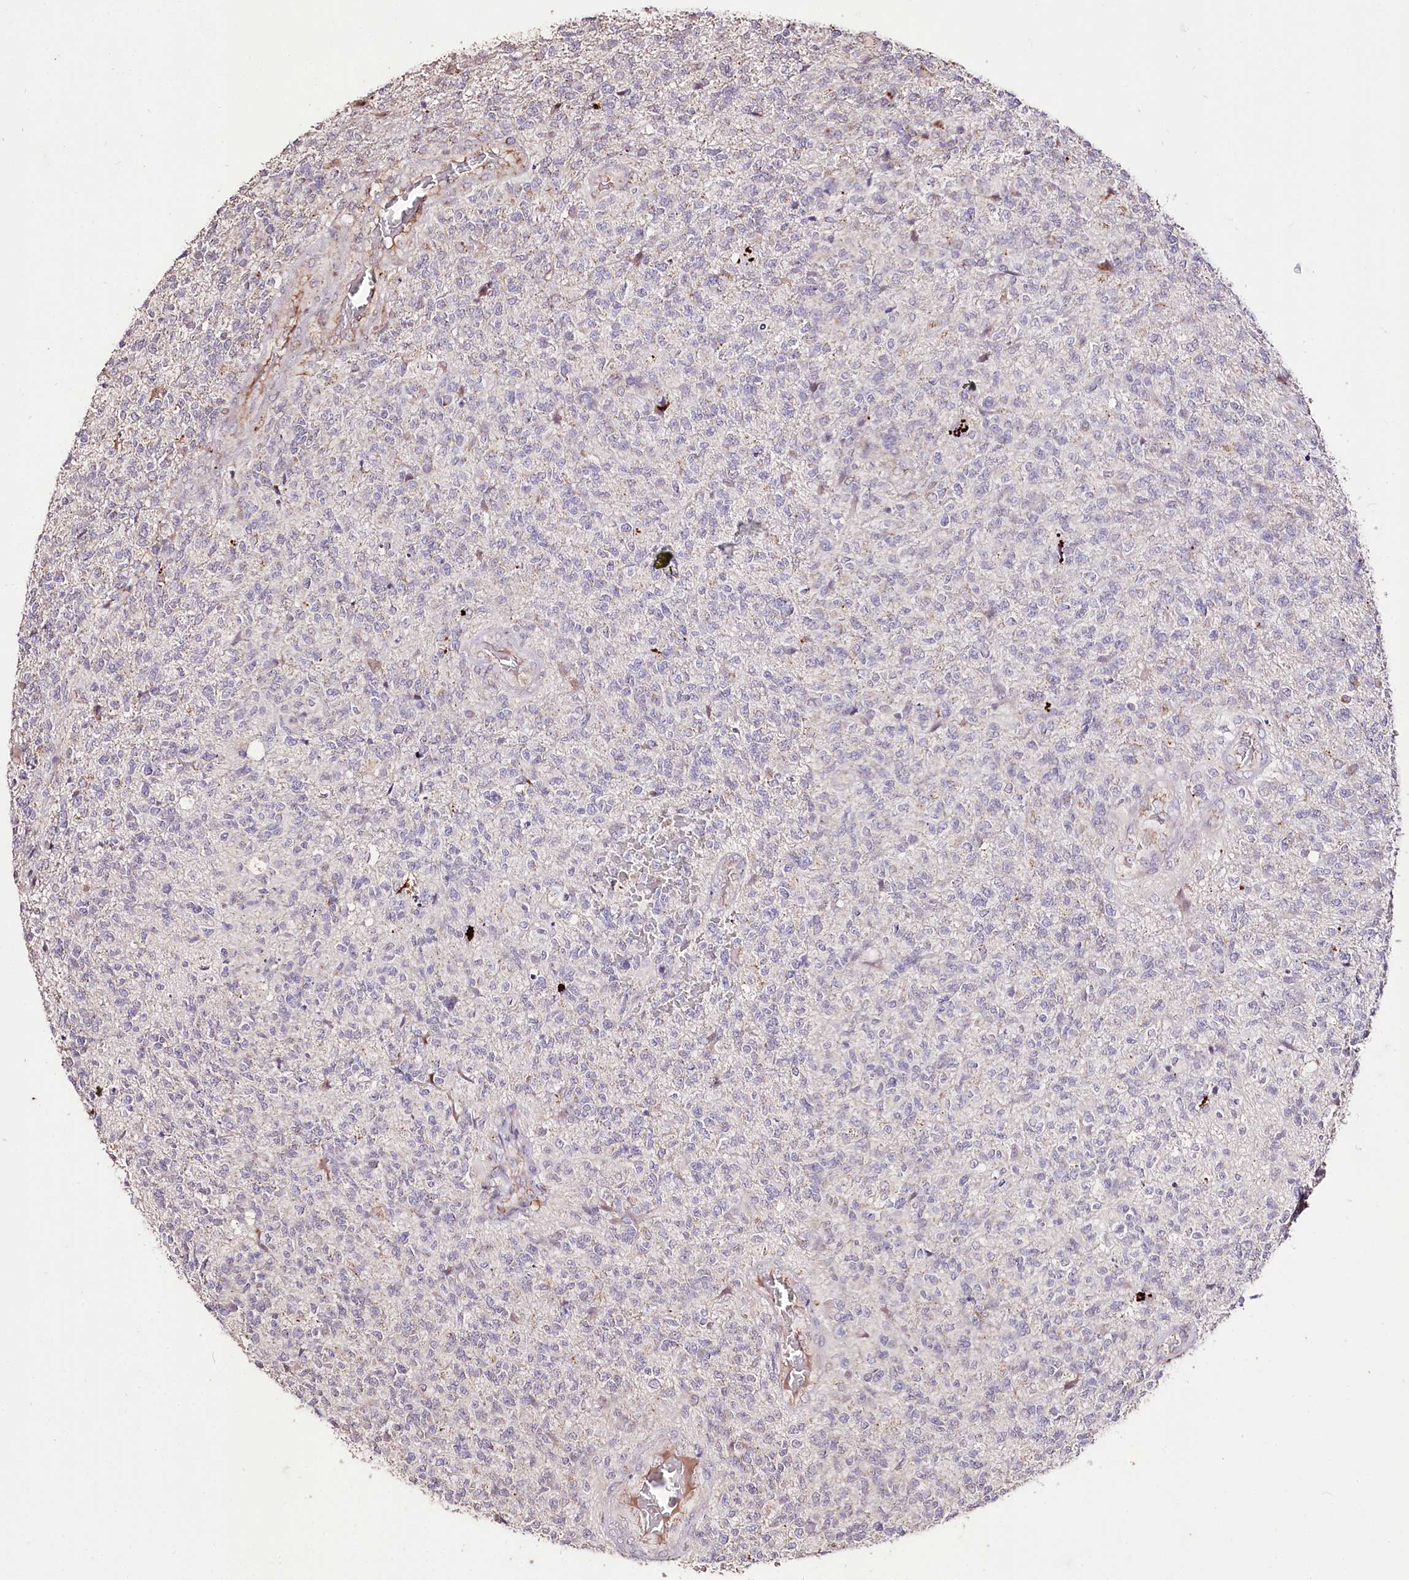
{"staining": {"intensity": "negative", "quantity": "none", "location": "none"}, "tissue": "glioma", "cell_type": "Tumor cells", "image_type": "cancer", "snomed": [{"axis": "morphology", "description": "Glioma, malignant, High grade"}, {"axis": "topography", "description": "Brain"}], "caption": "High magnification brightfield microscopy of glioma stained with DAB (brown) and counterstained with hematoxylin (blue): tumor cells show no significant staining. (Stains: DAB (3,3'-diaminobenzidine) immunohistochemistry with hematoxylin counter stain, Microscopy: brightfield microscopy at high magnification).", "gene": "CARD19", "patient": {"sex": "male", "age": 56}}